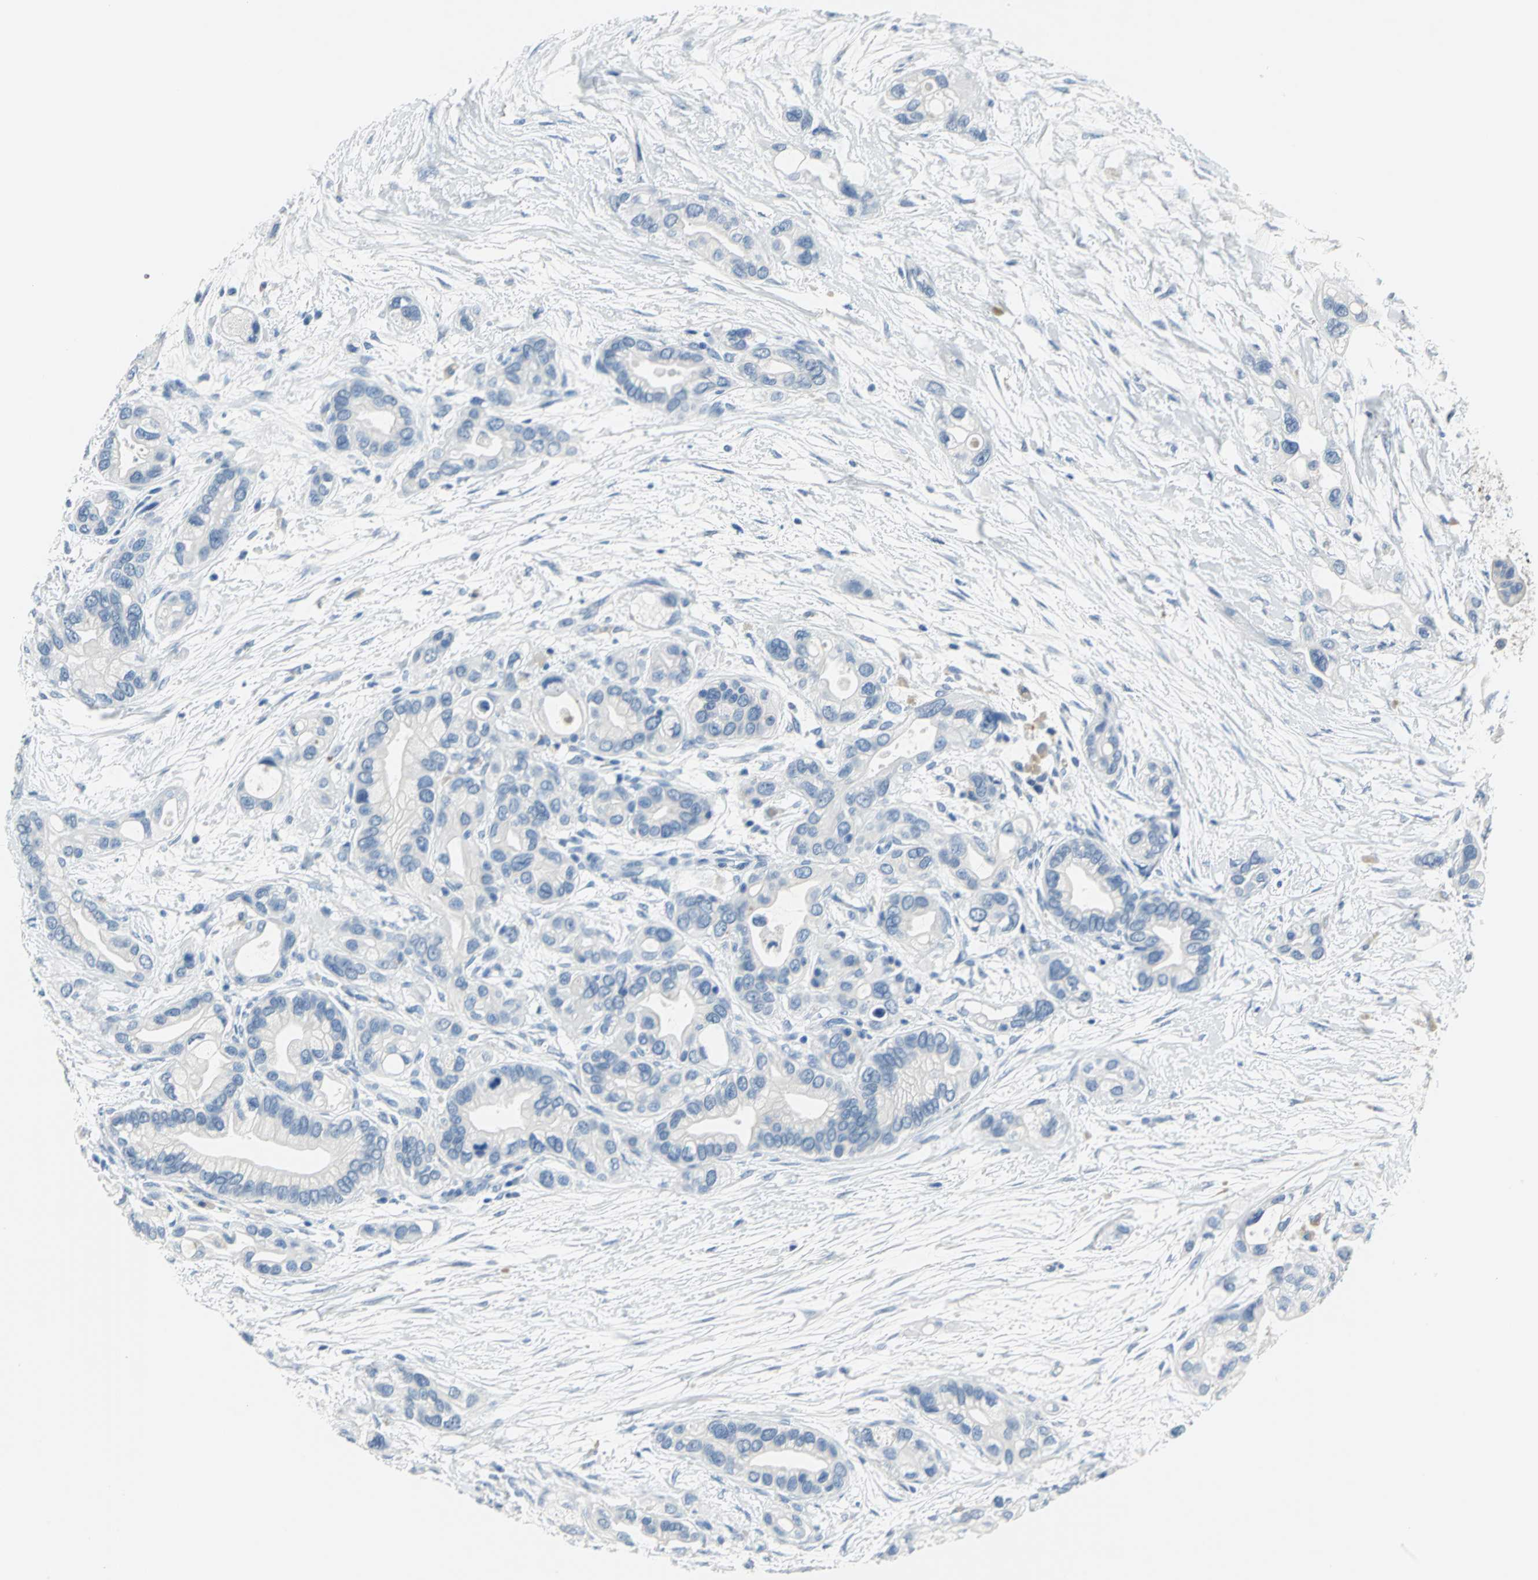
{"staining": {"intensity": "negative", "quantity": "none", "location": "none"}, "tissue": "pancreatic cancer", "cell_type": "Tumor cells", "image_type": "cancer", "snomed": [{"axis": "morphology", "description": "Adenocarcinoma, NOS"}, {"axis": "topography", "description": "Pancreas"}], "caption": "Immunohistochemistry of pancreatic cancer demonstrates no positivity in tumor cells. Nuclei are stained in blue.", "gene": "PKLR", "patient": {"sex": "female", "age": 77}}